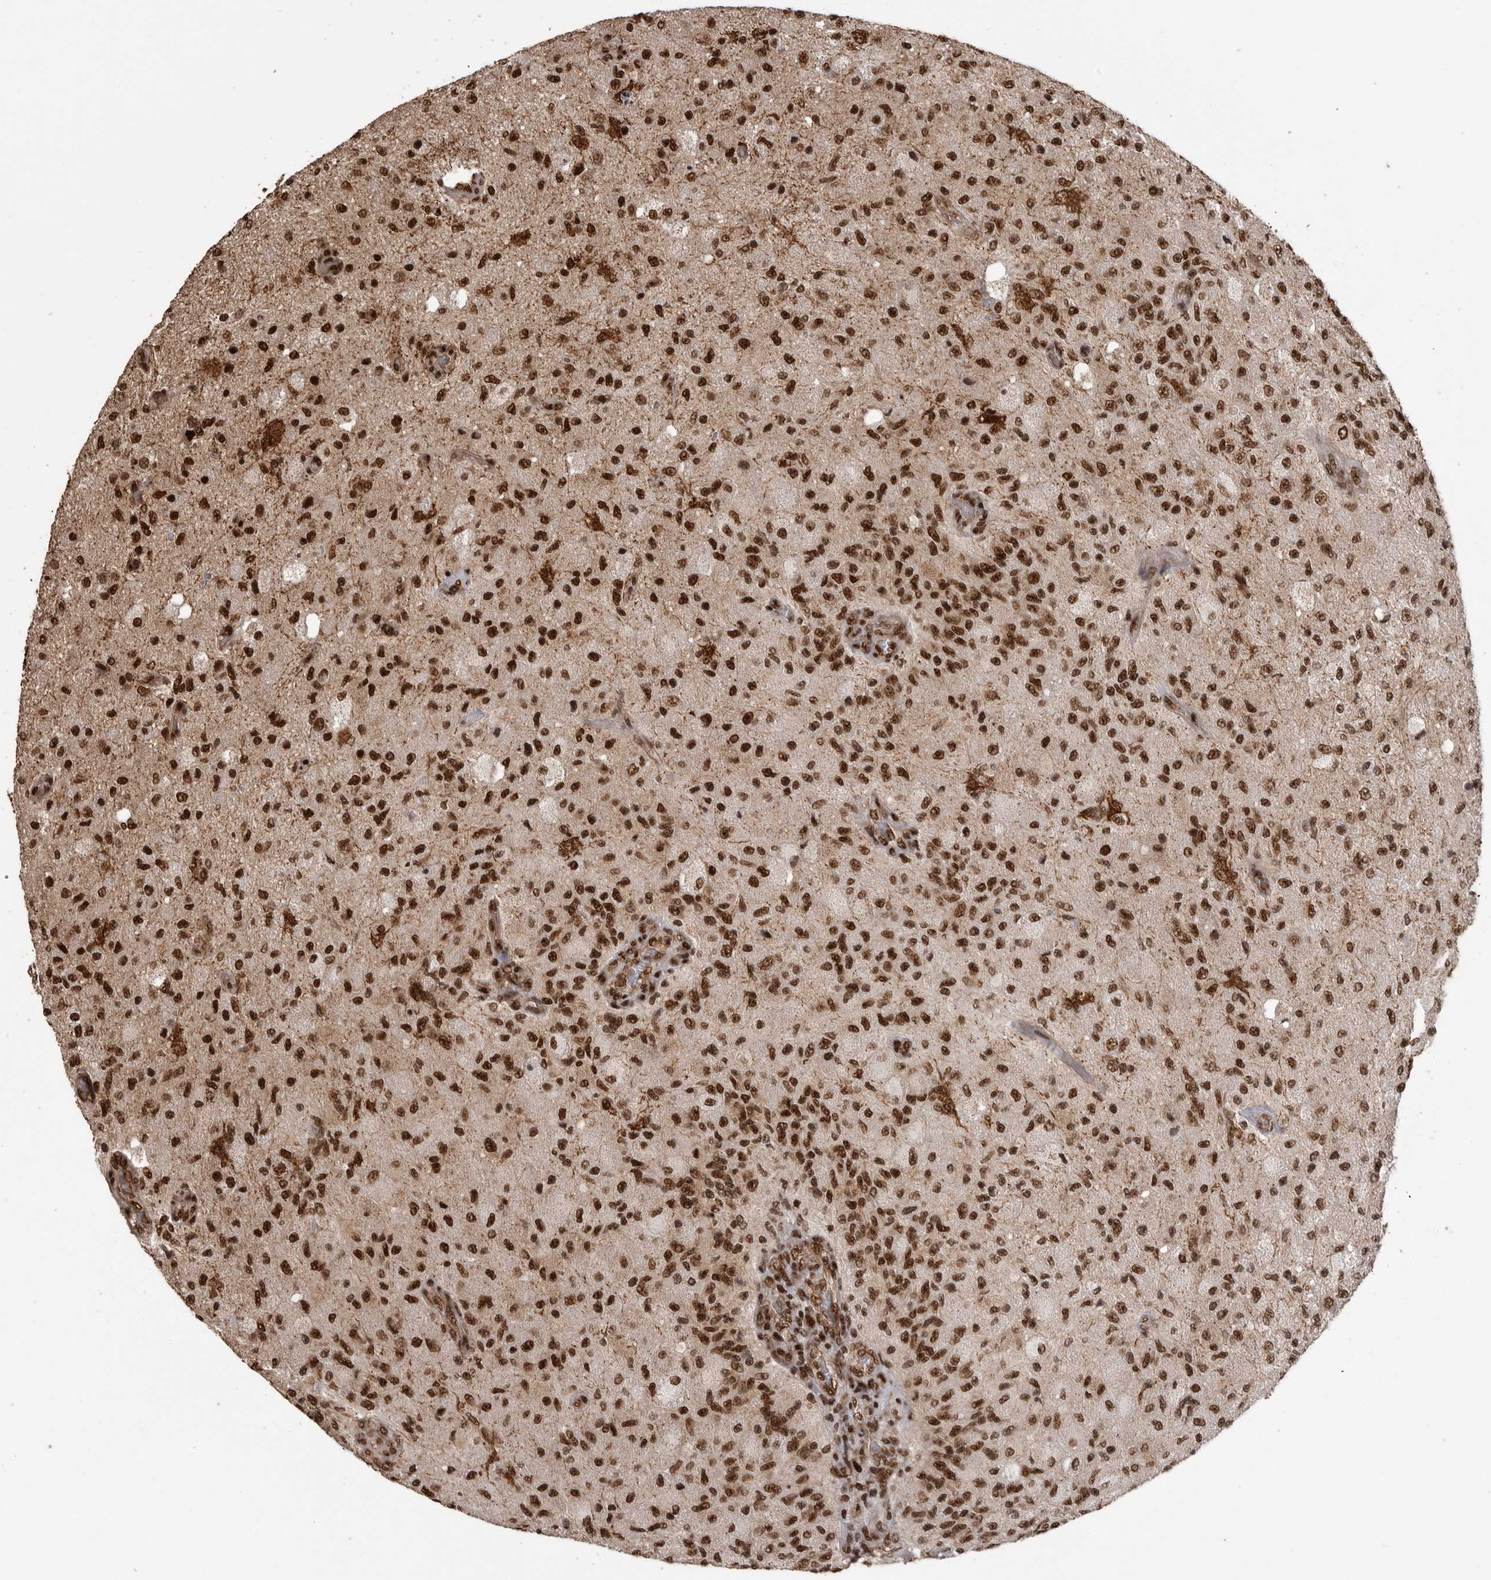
{"staining": {"intensity": "strong", "quantity": ">75%", "location": "nuclear"}, "tissue": "glioma", "cell_type": "Tumor cells", "image_type": "cancer", "snomed": [{"axis": "morphology", "description": "Normal tissue, NOS"}, {"axis": "morphology", "description": "Glioma, malignant, High grade"}, {"axis": "topography", "description": "Cerebral cortex"}], "caption": "Strong nuclear protein staining is present in about >75% of tumor cells in malignant glioma (high-grade).", "gene": "PPP1R8", "patient": {"sex": "male", "age": 77}}